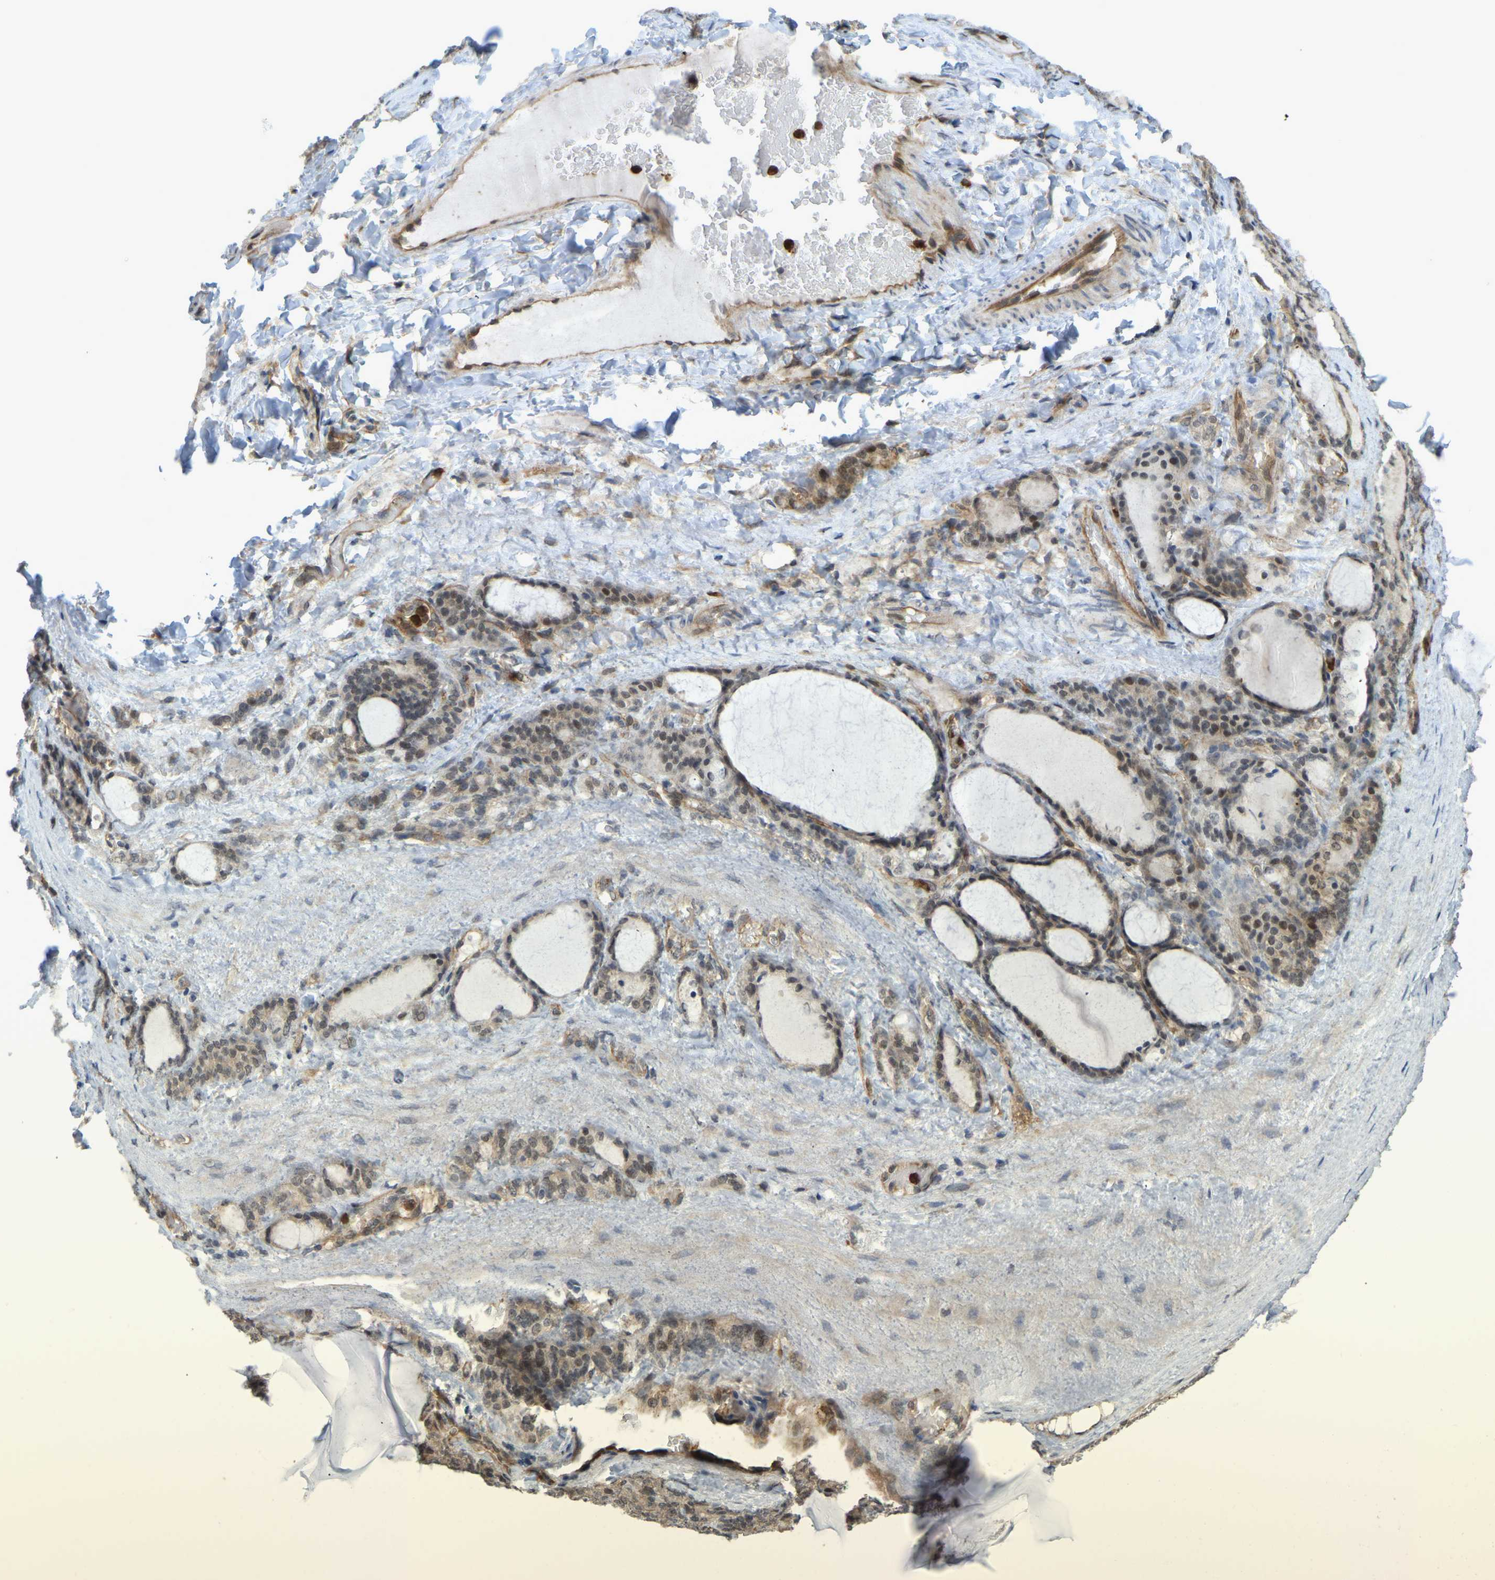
{"staining": {"intensity": "moderate", "quantity": ">75%", "location": "cytoplasmic/membranous,nuclear"}, "tissue": "thyroid gland", "cell_type": "Glandular cells", "image_type": "normal", "snomed": [{"axis": "morphology", "description": "Normal tissue, NOS"}, {"axis": "topography", "description": "Thyroid gland"}], "caption": "The histopathology image displays a brown stain indicating the presence of a protein in the cytoplasmic/membranous,nuclear of glandular cells in thyroid gland.", "gene": "SERPINB5", "patient": {"sex": "female", "age": 28}}